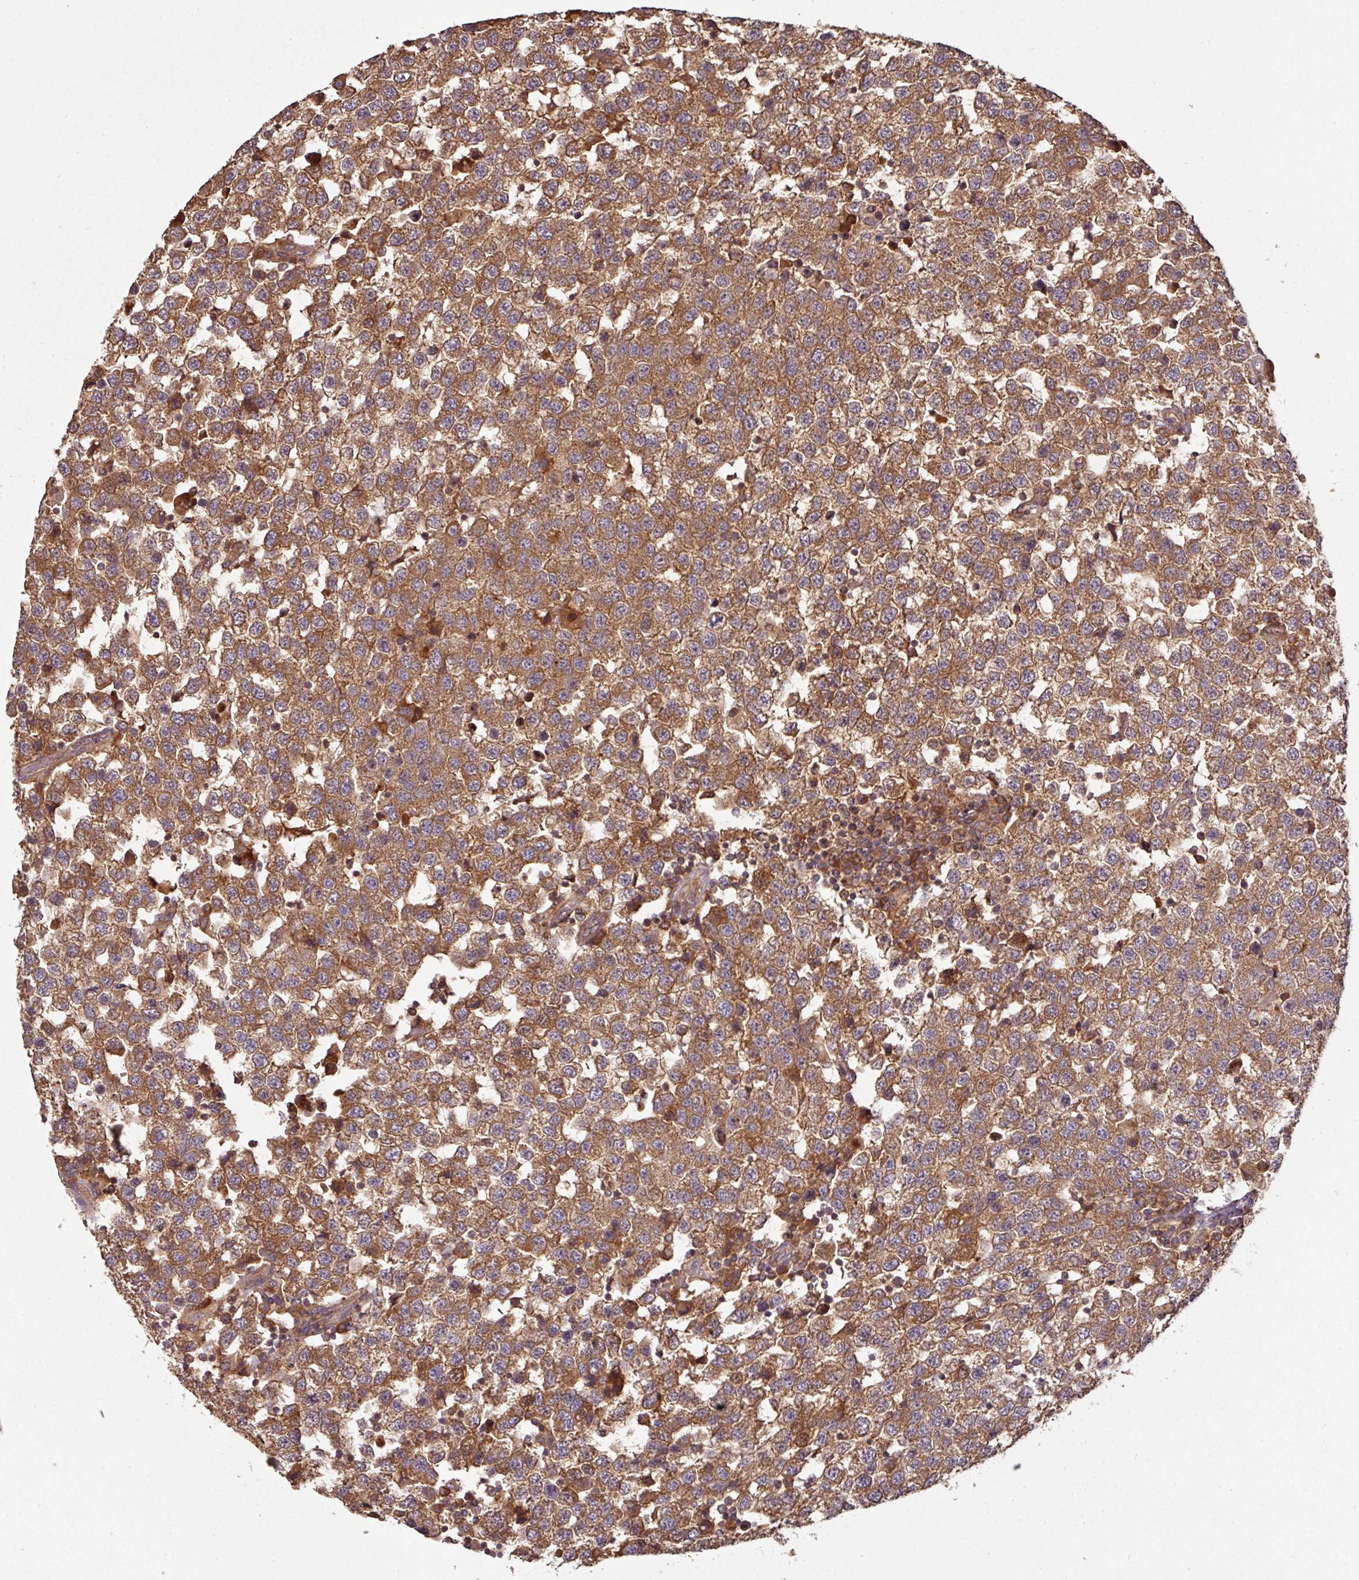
{"staining": {"intensity": "moderate", "quantity": ">75%", "location": "cytoplasmic/membranous"}, "tissue": "testis cancer", "cell_type": "Tumor cells", "image_type": "cancer", "snomed": [{"axis": "morphology", "description": "Seminoma, NOS"}, {"axis": "topography", "description": "Testis"}], "caption": "There is medium levels of moderate cytoplasmic/membranous staining in tumor cells of seminoma (testis), as demonstrated by immunohistochemical staining (brown color).", "gene": "MRRF", "patient": {"sex": "male", "age": 34}}